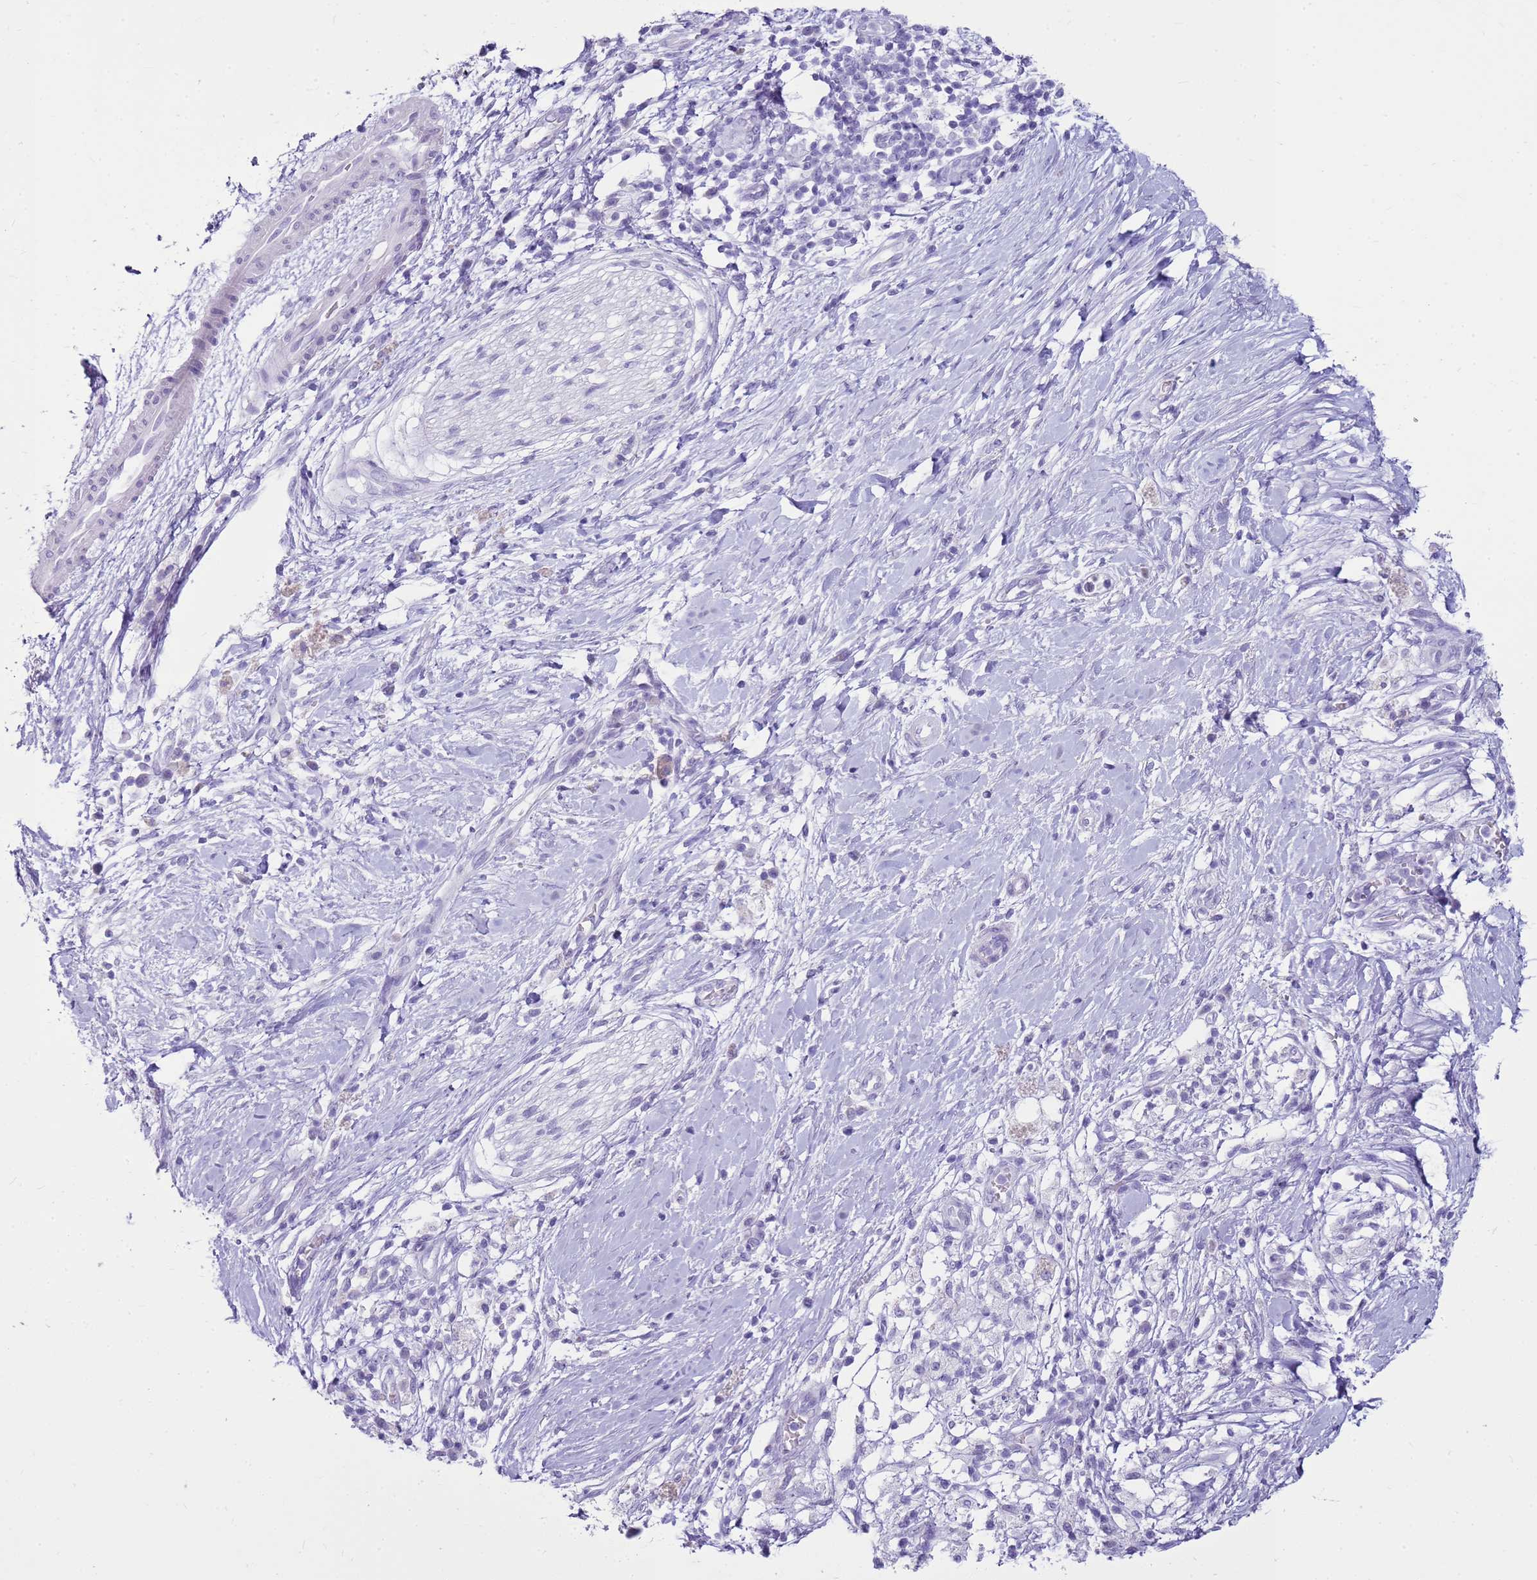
{"staining": {"intensity": "negative", "quantity": "none", "location": "none"}, "tissue": "pancreatic cancer", "cell_type": "Tumor cells", "image_type": "cancer", "snomed": [{"axis": "morphology", "description": "Adenocarcinoma, NOS"}, {"axis": "topography", "description": "Pancreas"}], "caption": "A histopathology image of human pancreatic cancer (adenocarcinoma) is negative for staining in tumor cells.", "gene": "CA8", "patient": {"sex": "male", "age": 68}}